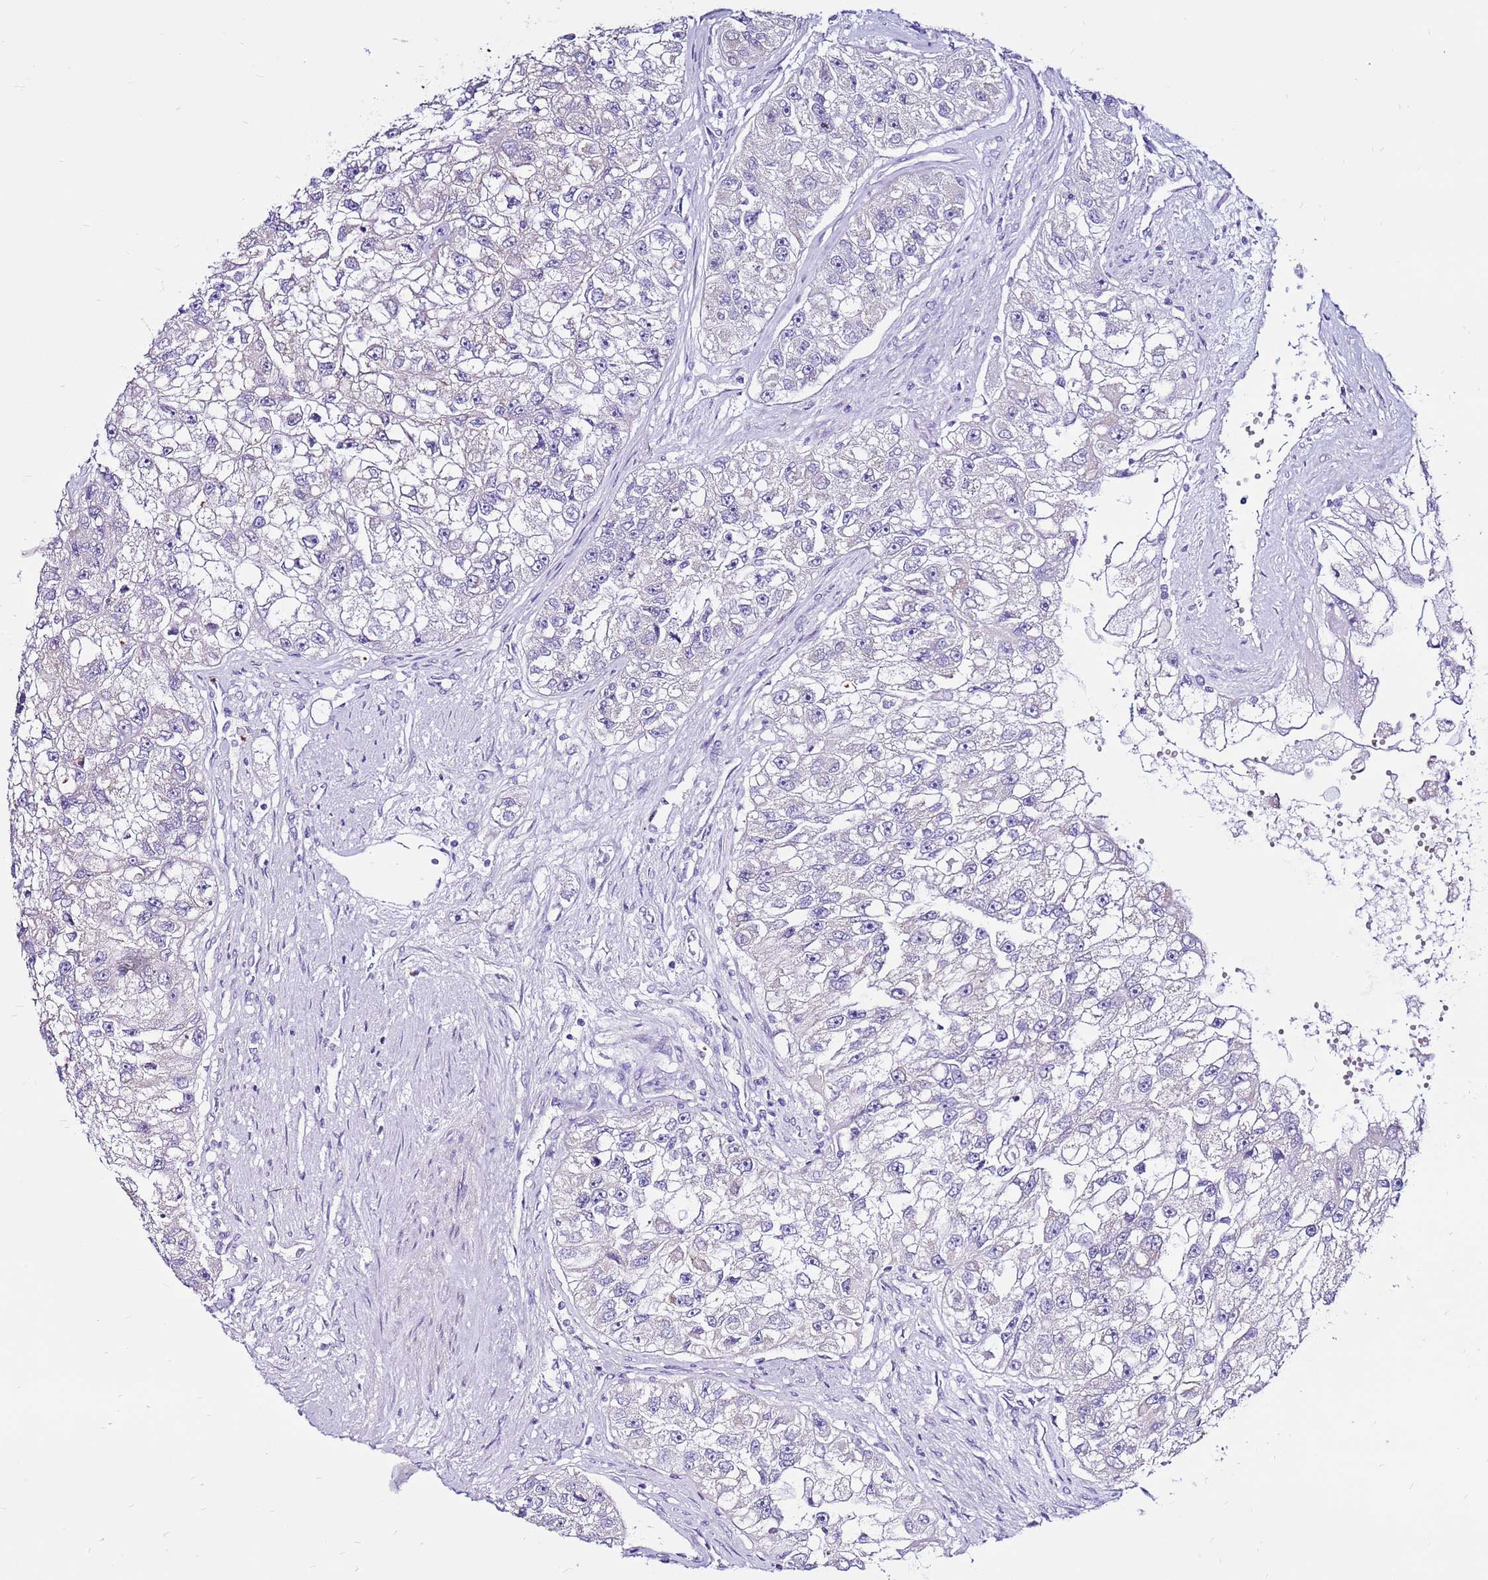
{"staining": {"intensity": "negative", "quantity": "none", "location": "none"}, "tissue": "renal cancer", "cell_type": "Tumor cells", "image_type": "cancer", "snomed": [{"axis": "morphology", "description": "Adenocarcinoma, NOS"}, {"axis": "topography", "description": "Kidney"}], "caption": "Immunohistochemical staining of human renal adenocarcinoma reveals no significant staining in tumor cells.", "gene": "IGF1R", "patient": {"sex": "male", "age": 63}}